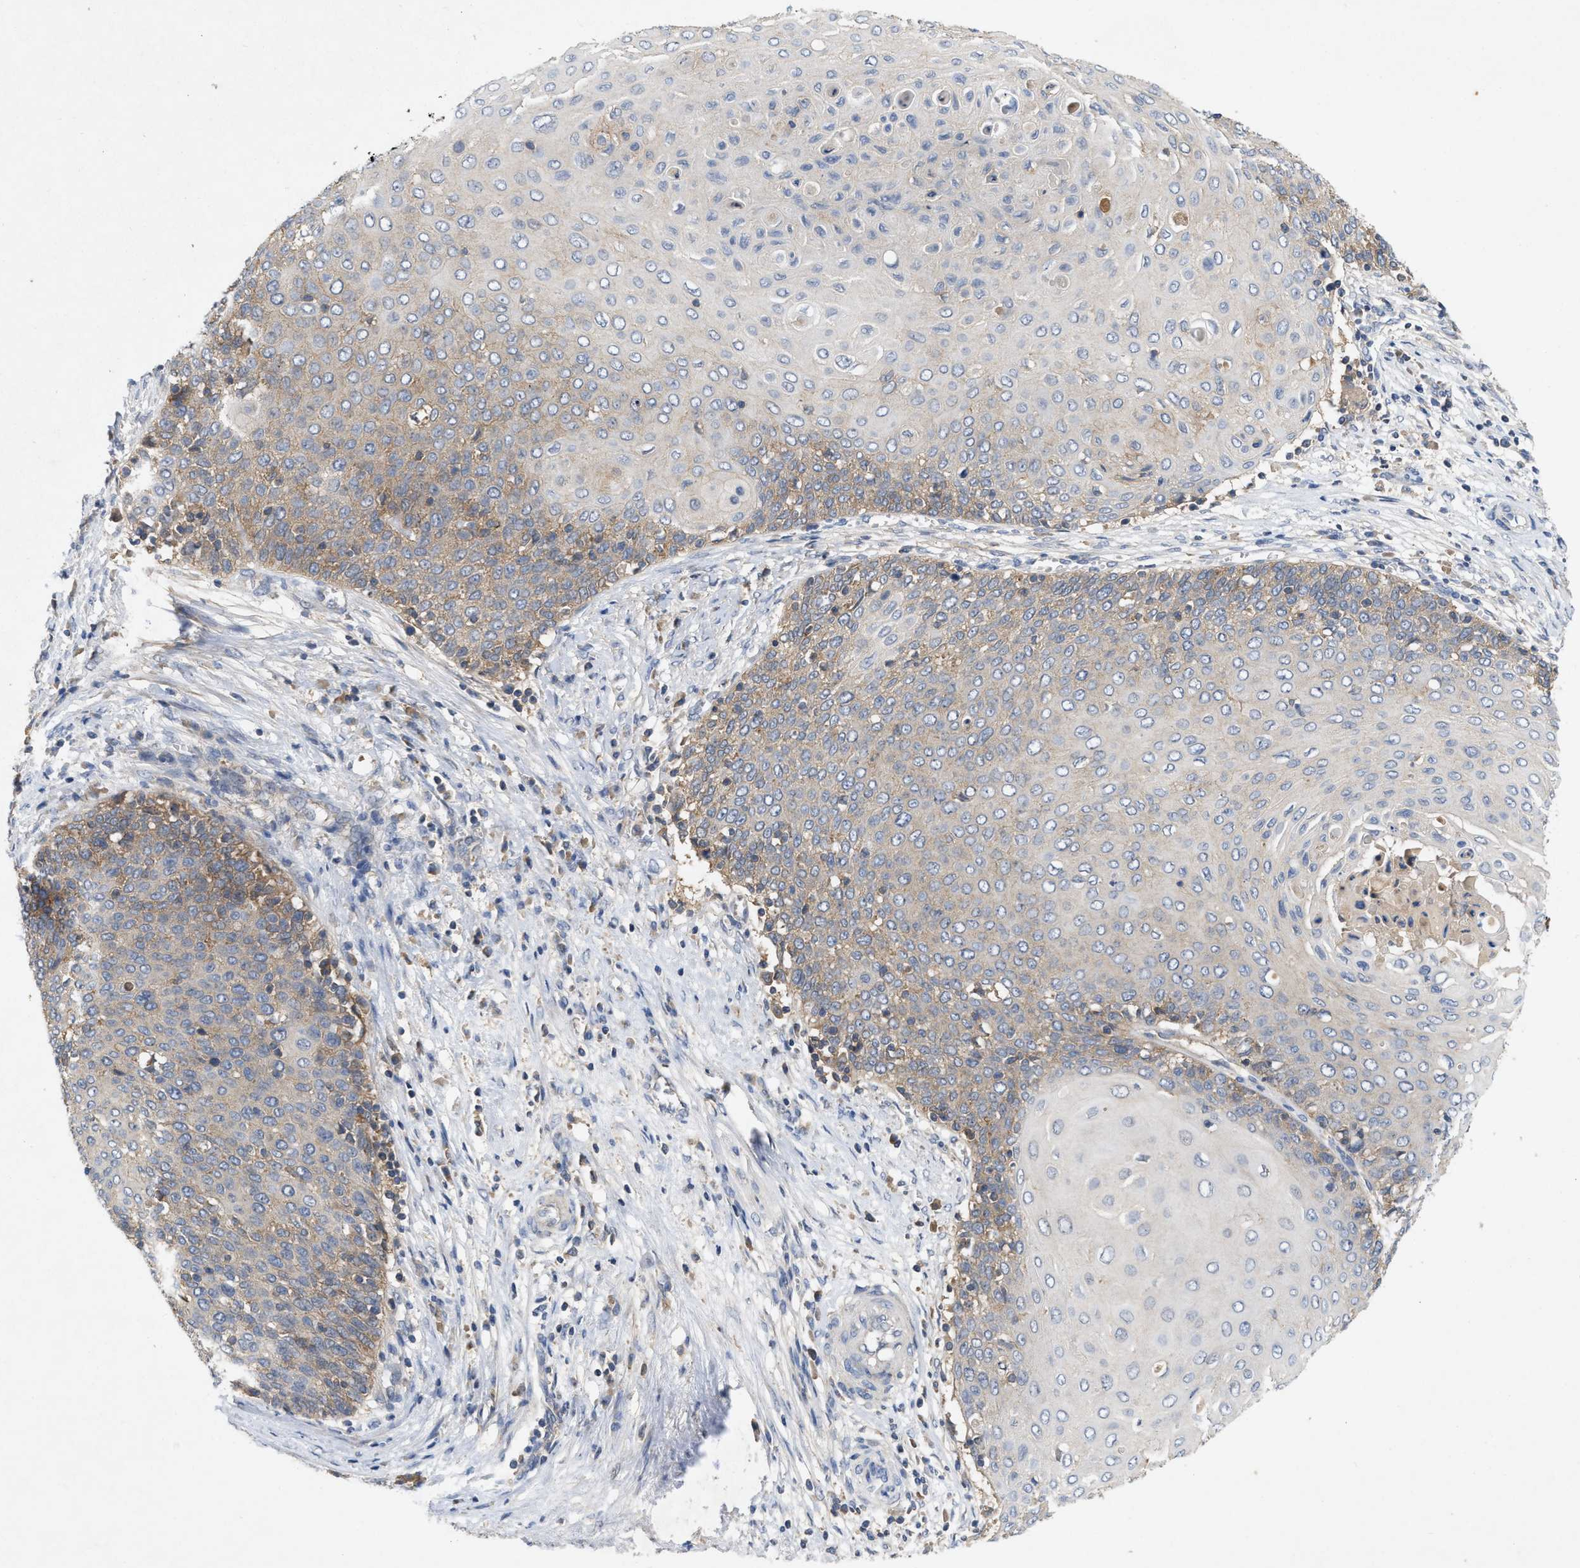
{"staining": {"intensity": "moderate", "quantity": "<25%", "location": "cytoplasmic/membranous"}, "tissue": "cervical cancer", "cell_type": "Tumor cells", "image_type": "cancer", "snomed": [{"axis": "morphology", "description": "Squamous cell carcinoma, NOS"}, {"axis": "topography", "description": "Cervix"}], "caption": "The photomicrograph reveals a brown stain indicating the presence of a protein in the cytoplasmic/membranous of tumor cells in cervical cancer (squamous cell carcinoma). (IHC, brightfield microscopy, high magnification).", "gene": "LPAR2", "patient": {"sex": "female", "age": 39}}